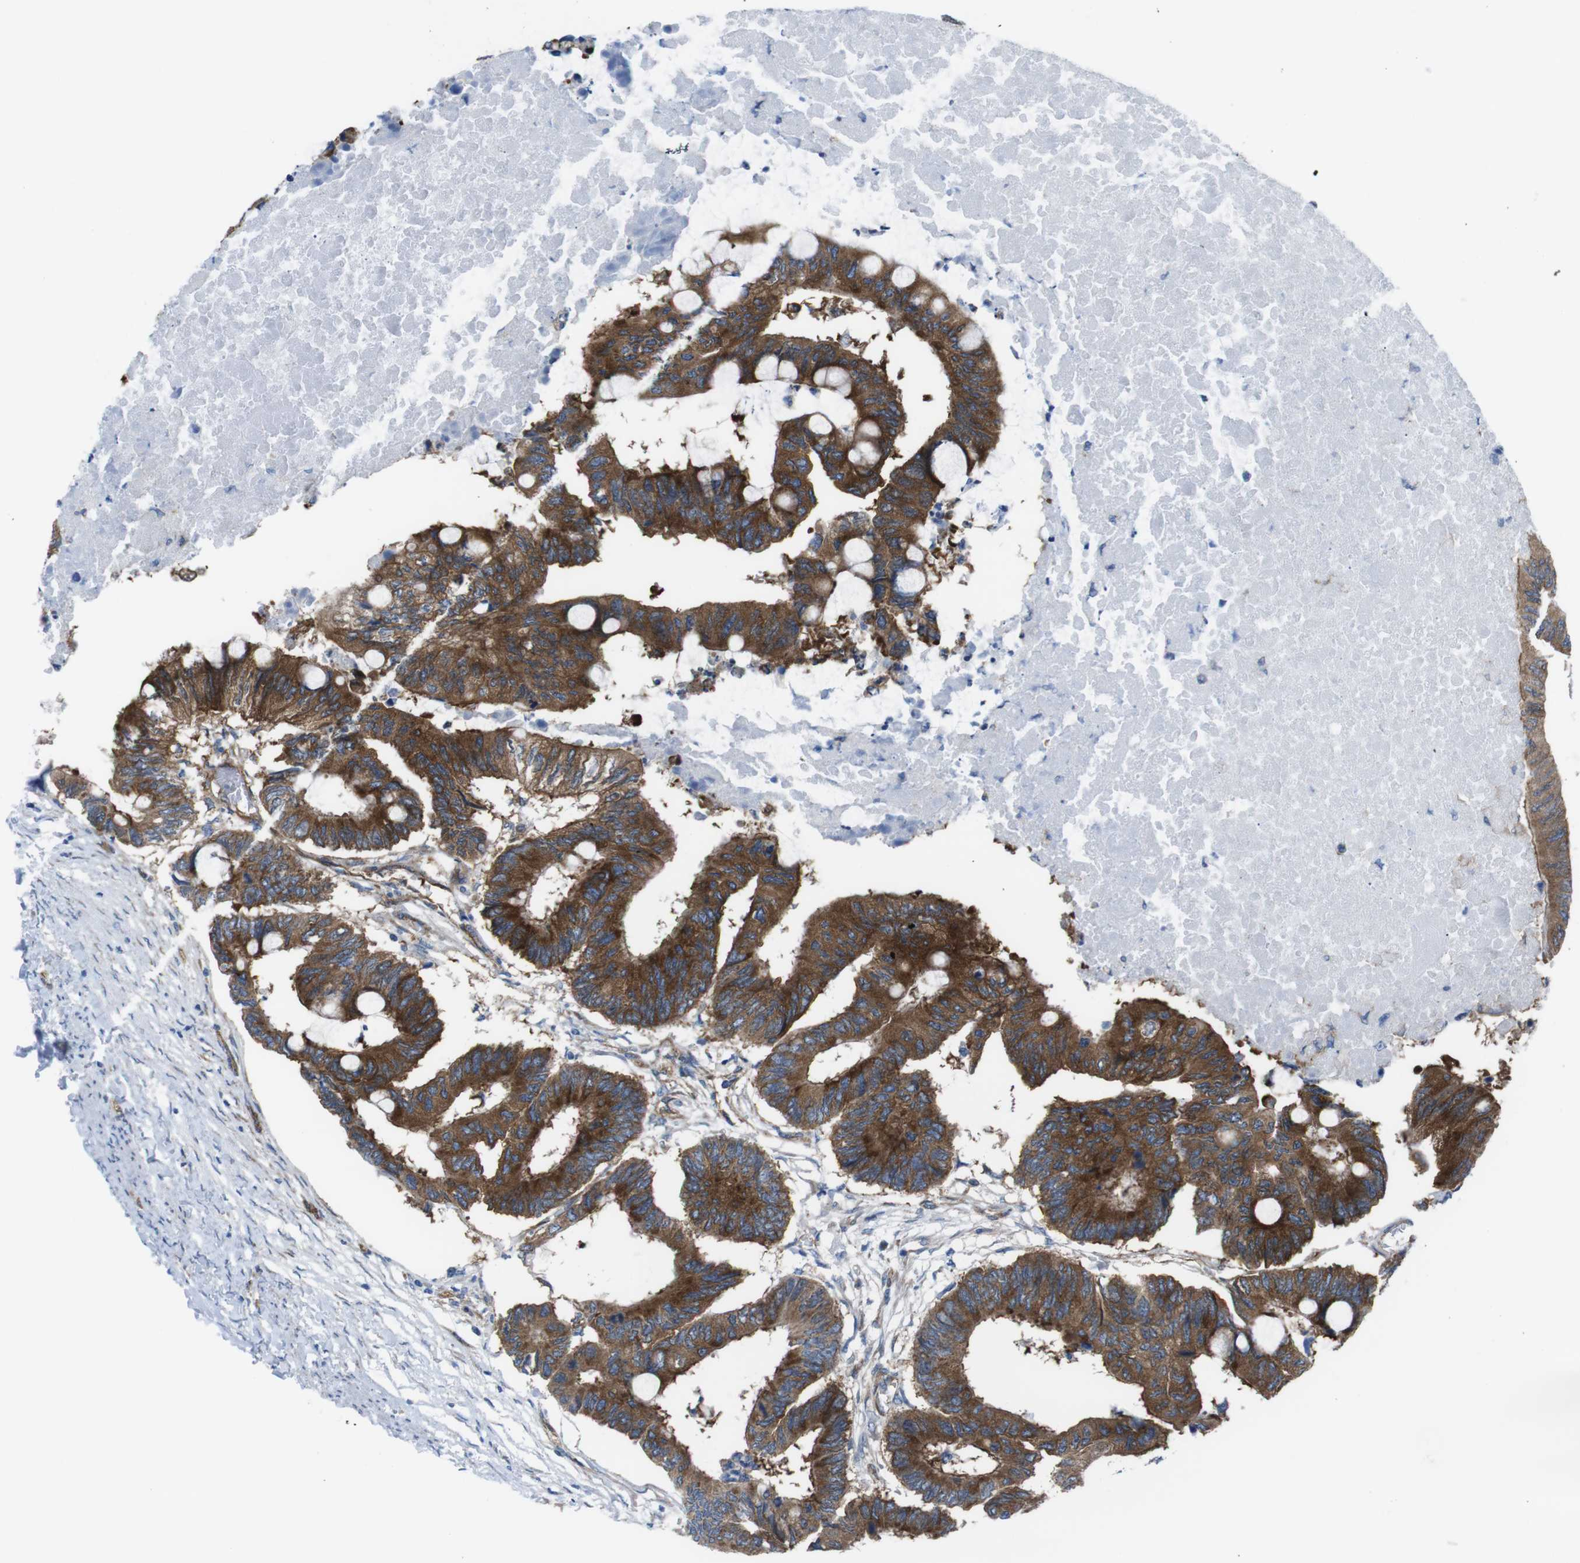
{"staining": {"intensity": "strong", "quantity": ">75%", "location": "cytoplasmic/membranous"}, "tissue": "colorectal cancer", "cell_type": "Tumor cells", "image_type": "cancer", "snomed": [{"axis": "morphology", "description": "Normal tissue, NOS"}, {"axis": "morphology", "description": "Adenocarcinoma, NOS"}, {"axis": "topography", "description": "Rectum"}, {"axis": "topography", "description": "Peripheral nerve tissue"}], "caption": "Strong cytoplasmic/membranous protein positivity is appreciated in about >75% of tumor cells in colorectal adenocarcinoma.", "gene": "DIAPH2", "patient": {"sex": "male", "age": 92}}